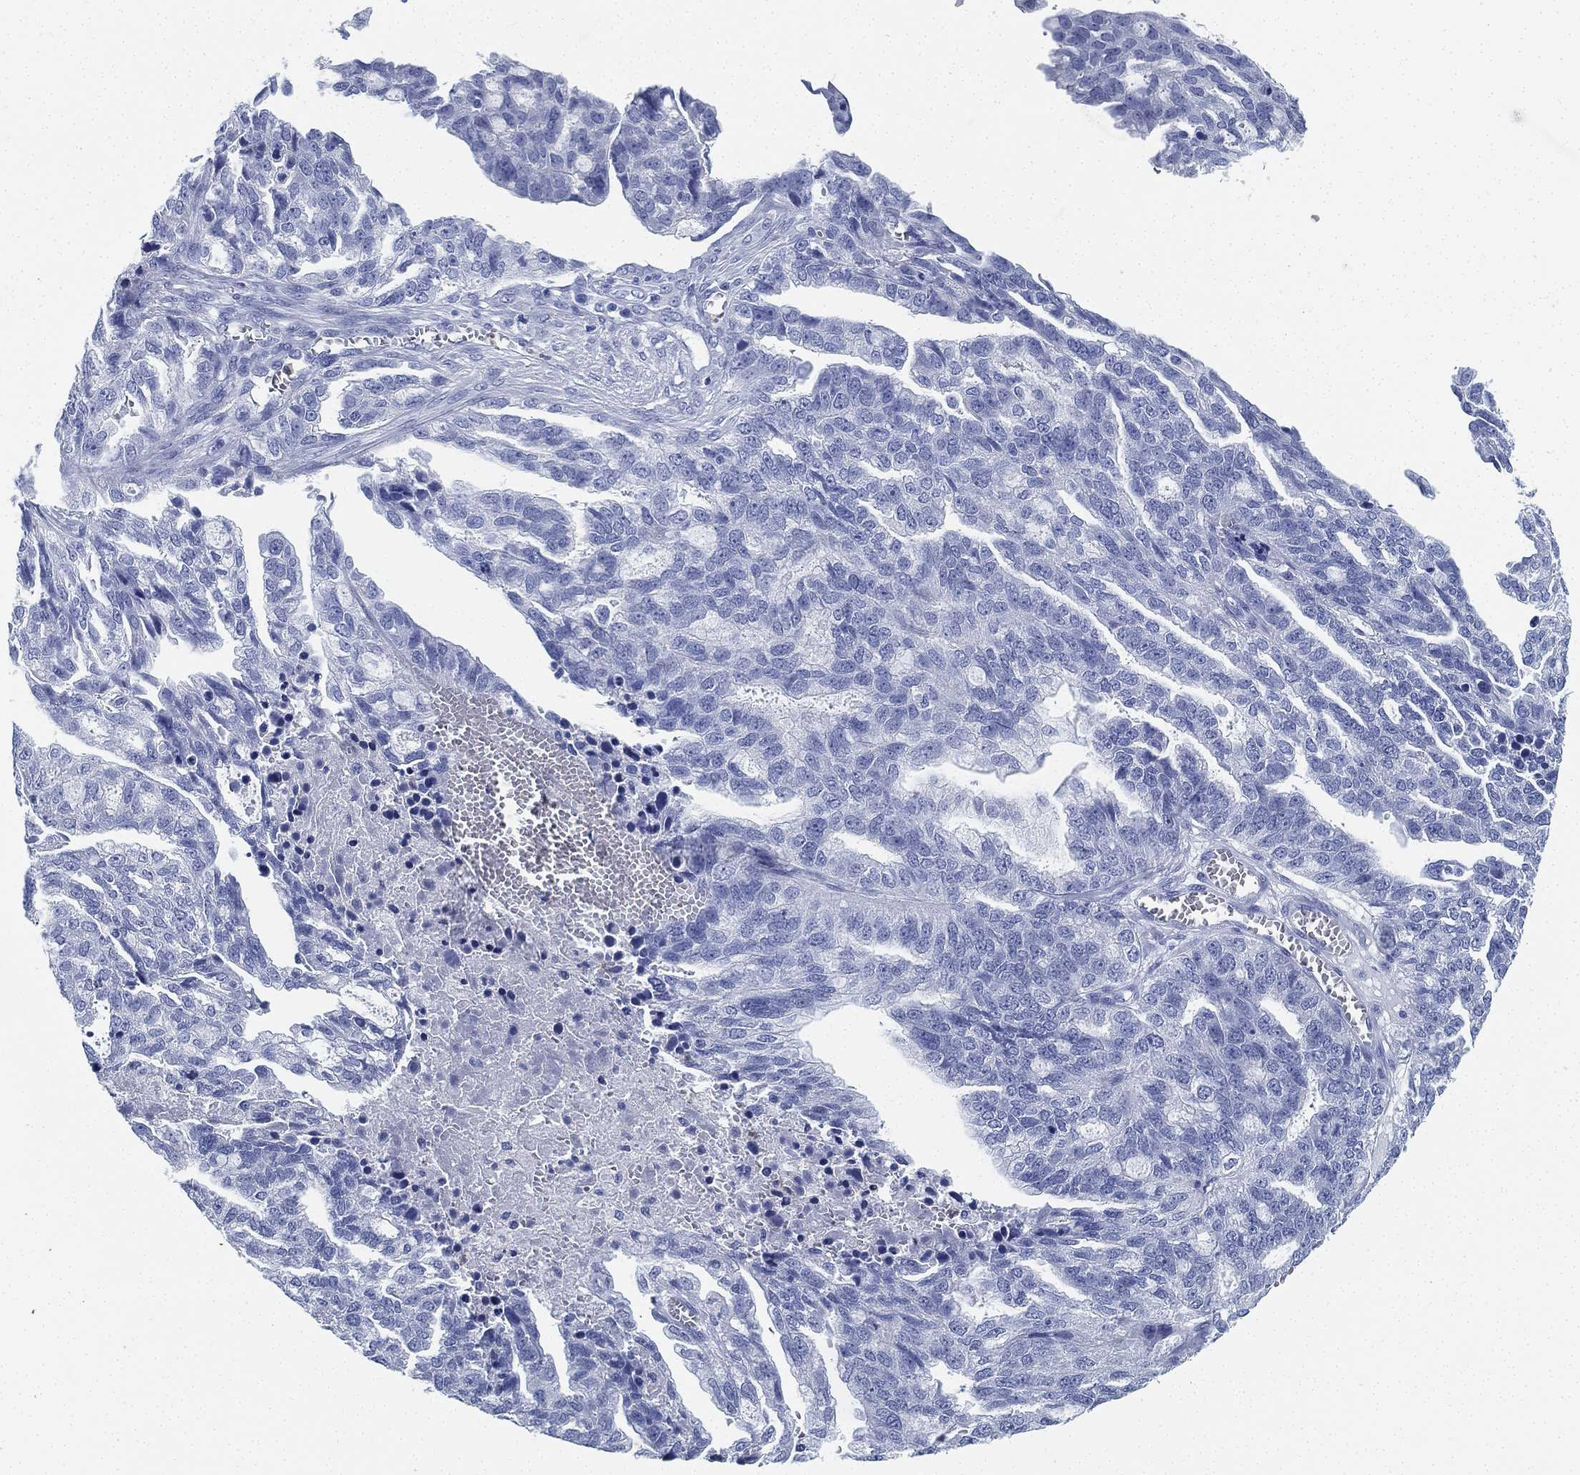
{"staining": {"intensity": "negative", "quantity": "none", "location": "none"}, "tissue": "ovarian cancer", "cell_type": "Tumor cells", "image_type": "cancer", "snomed": [{"axis": "morphology", "description": "Cystadenocarcinoma, serous, NOS"}, {"axis": "topography", "description": "Ovary"}], "caption": "IHC of ovarian cancer displays no positivity in tumor cells.", "gene": "DEFB121", "patient": {"sex": "female", "age": 51}}